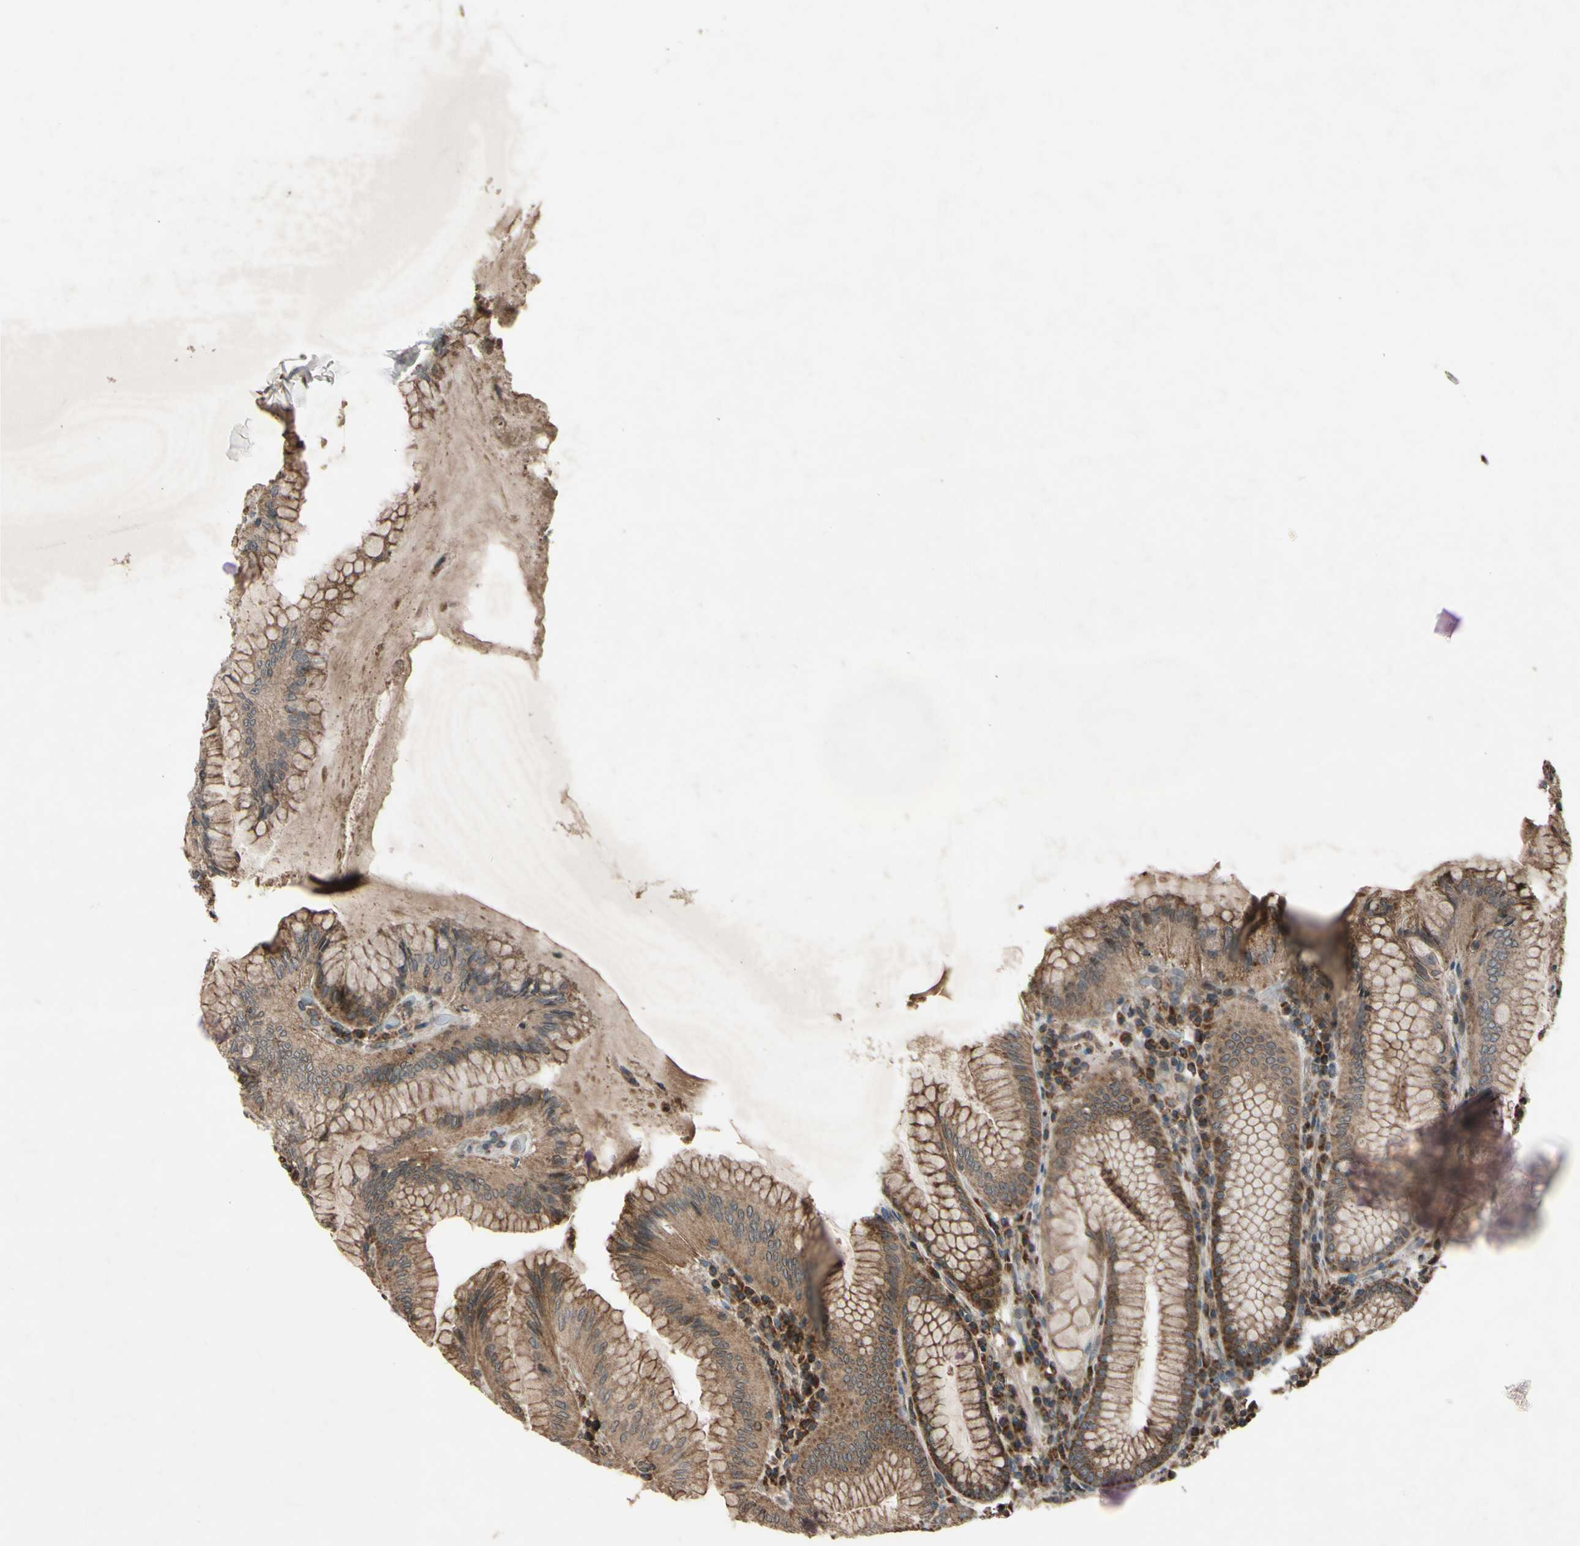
{"staining": {"intensity": "moderate", "quantity": ">75%", "location": "cytoplasmic/membranous"}, "tissue": "stomach", "cell_type": "Glandular cells", "image_type": "normal", "snomed": [{"axis": "morphology", "description": "Normal tissue, NOS"}, {"axis": "topography", "description": "Stomach, lower"}], "caption": "Immunohistochemistry (IHC) histopathology image of unremarkable stomach stained for a protein (brown), which demonstrates medium levels of moderate cytoplasmic/membranous staining in about >75% of glandular cells.", "gene": "ACOT8", "patient": {"sex": "female", "age": 76}}